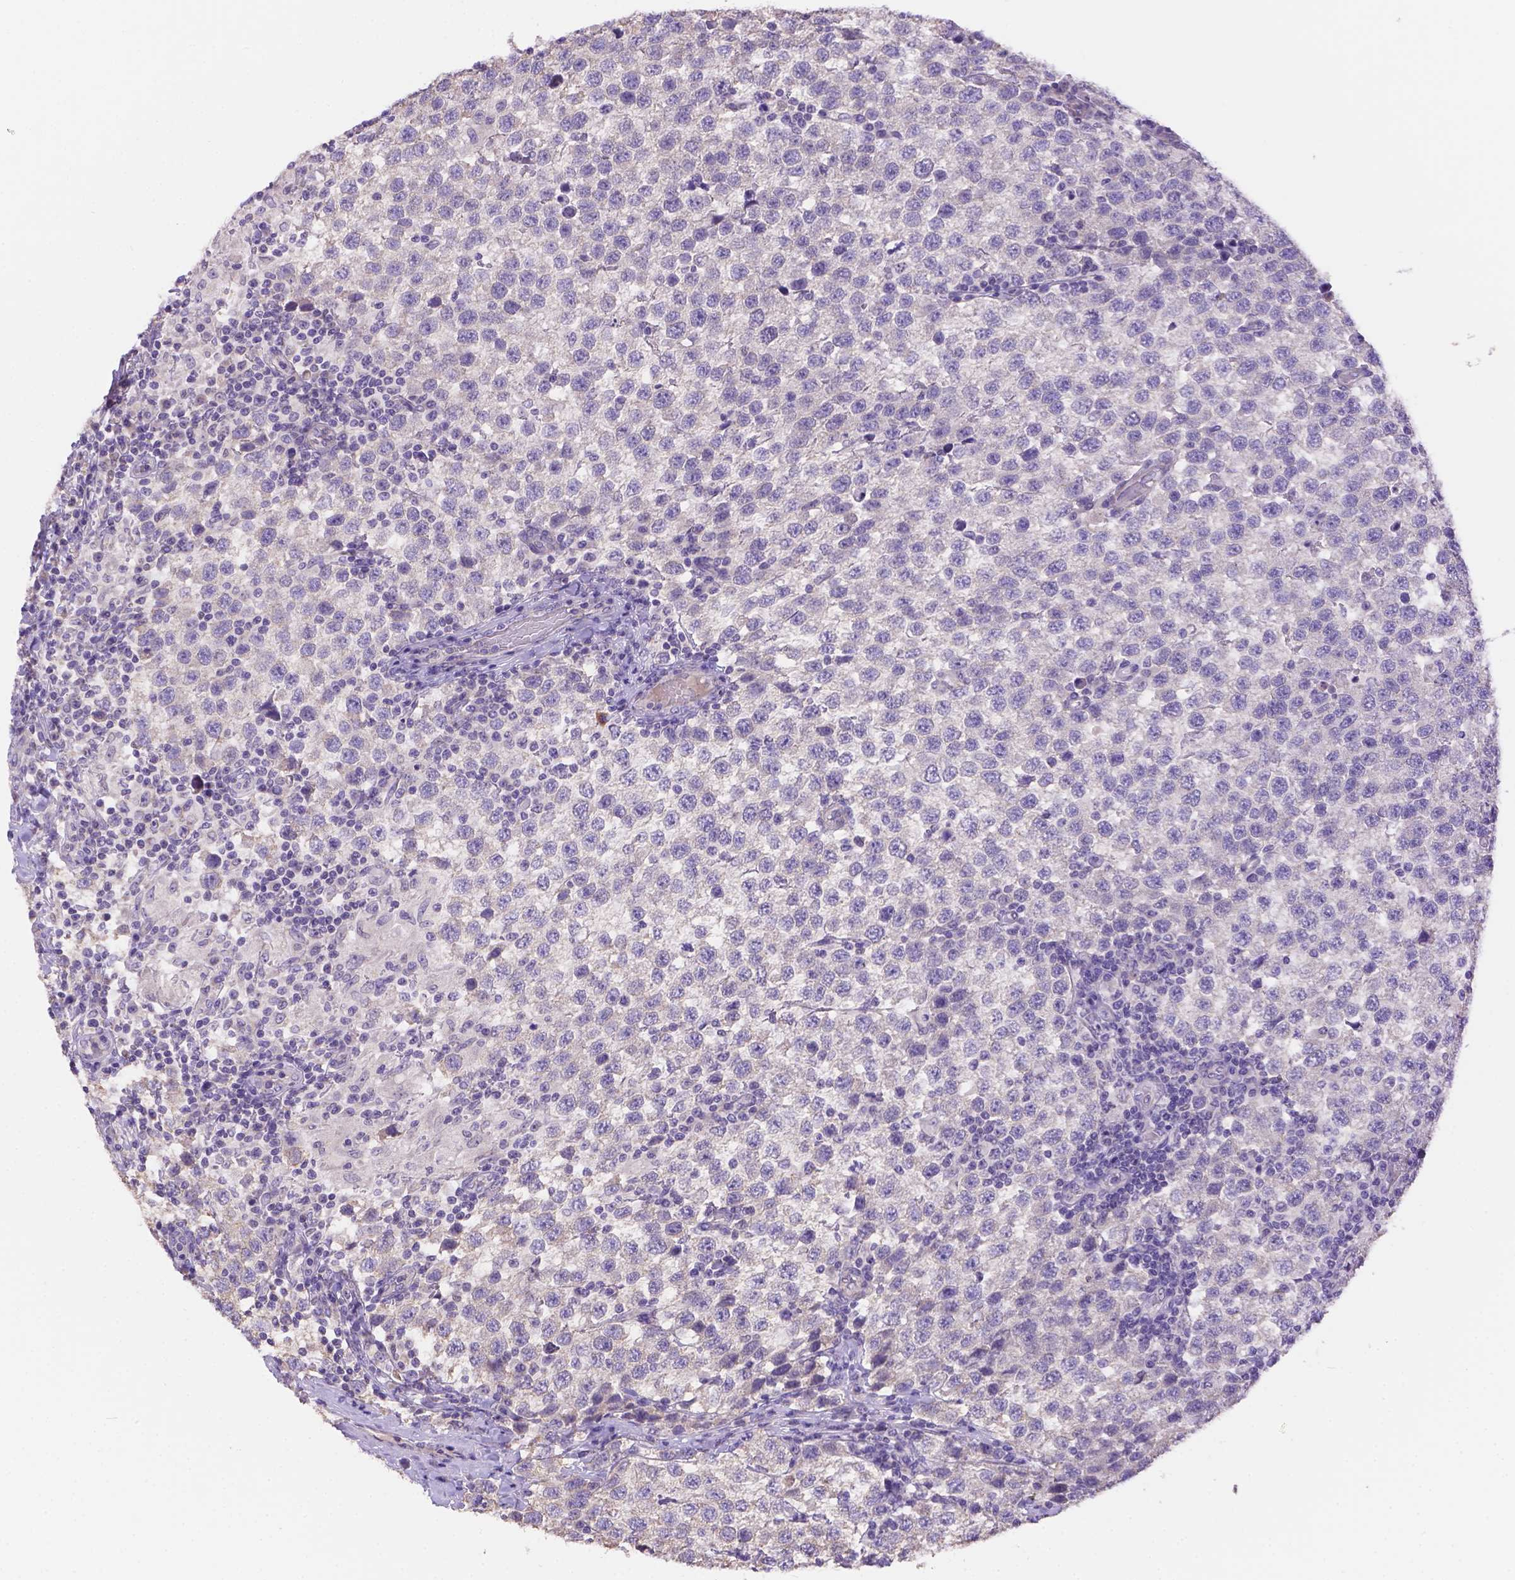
{"staining": {"intensity": "negative", "quantity": "none", "location": "none"}, "tissue": "testis cancer", "cell_type": "Tumor cells", "image_type": "cancer", "snomed": [{"axis": "morphology", "description": "Seminoma, NOS"}, {"axis": "topography", "description": "Testis"}], "caption": "Seminoma (testis) stained for a protein using immunohistochemistry displays no expression tumor cells.", "gene": "NXPE2", "patient": {"sex": "male", "age": 34}}